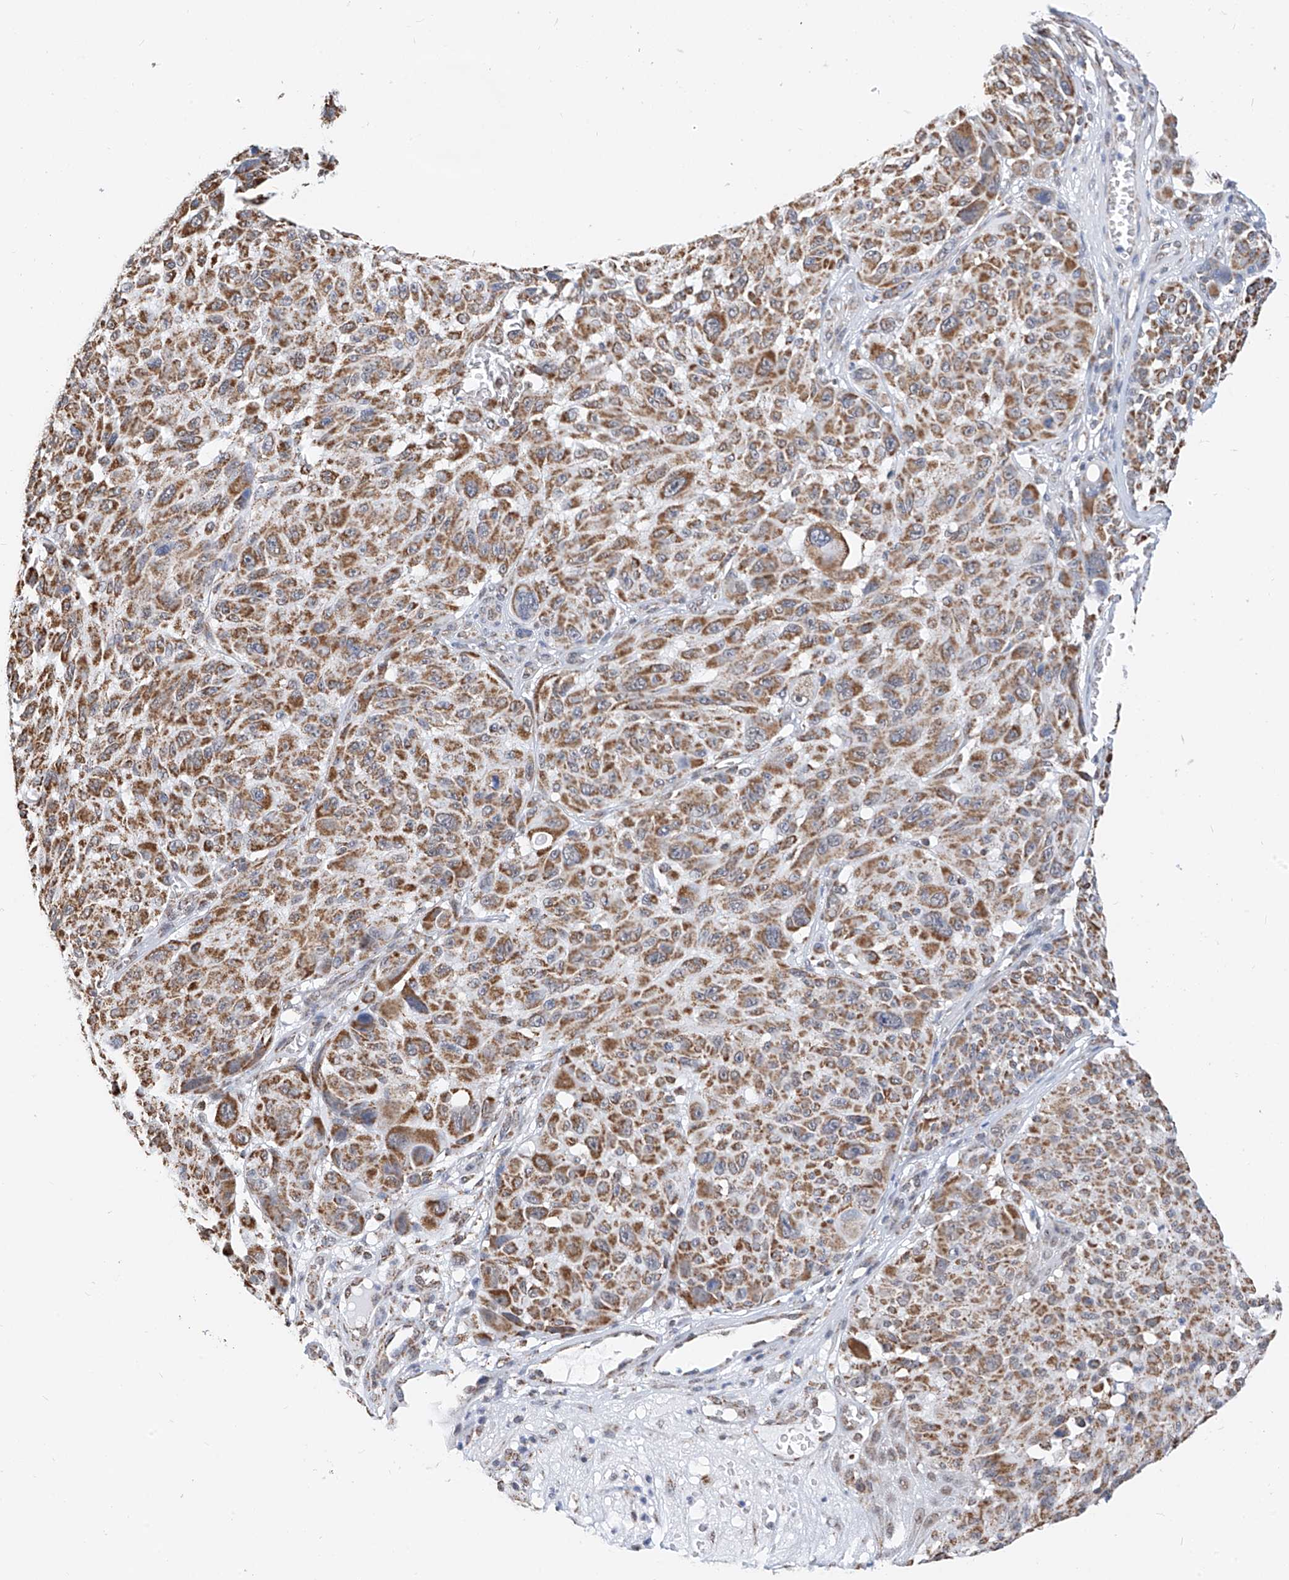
{"staining": {"intensity": "moderate", "quantity": ">75%", "location": "cytoplasmic/membranous"}, "tissue": "melanoma", "cell_type": "Tumor cells", "image_type": "cancer", "snomed": [{"axis": "morphology", "description": "Malignant melanoma, NOS"}, {"axis": "topography", "description": "Skin"}], "caption": "A histopathology image of melanoma stained for a protein exhibits moderate cytoplasmic/membranous brown staining in tumor cells.", "gene": "NALCN", "patient": {"sex": "male", "age": 83}}